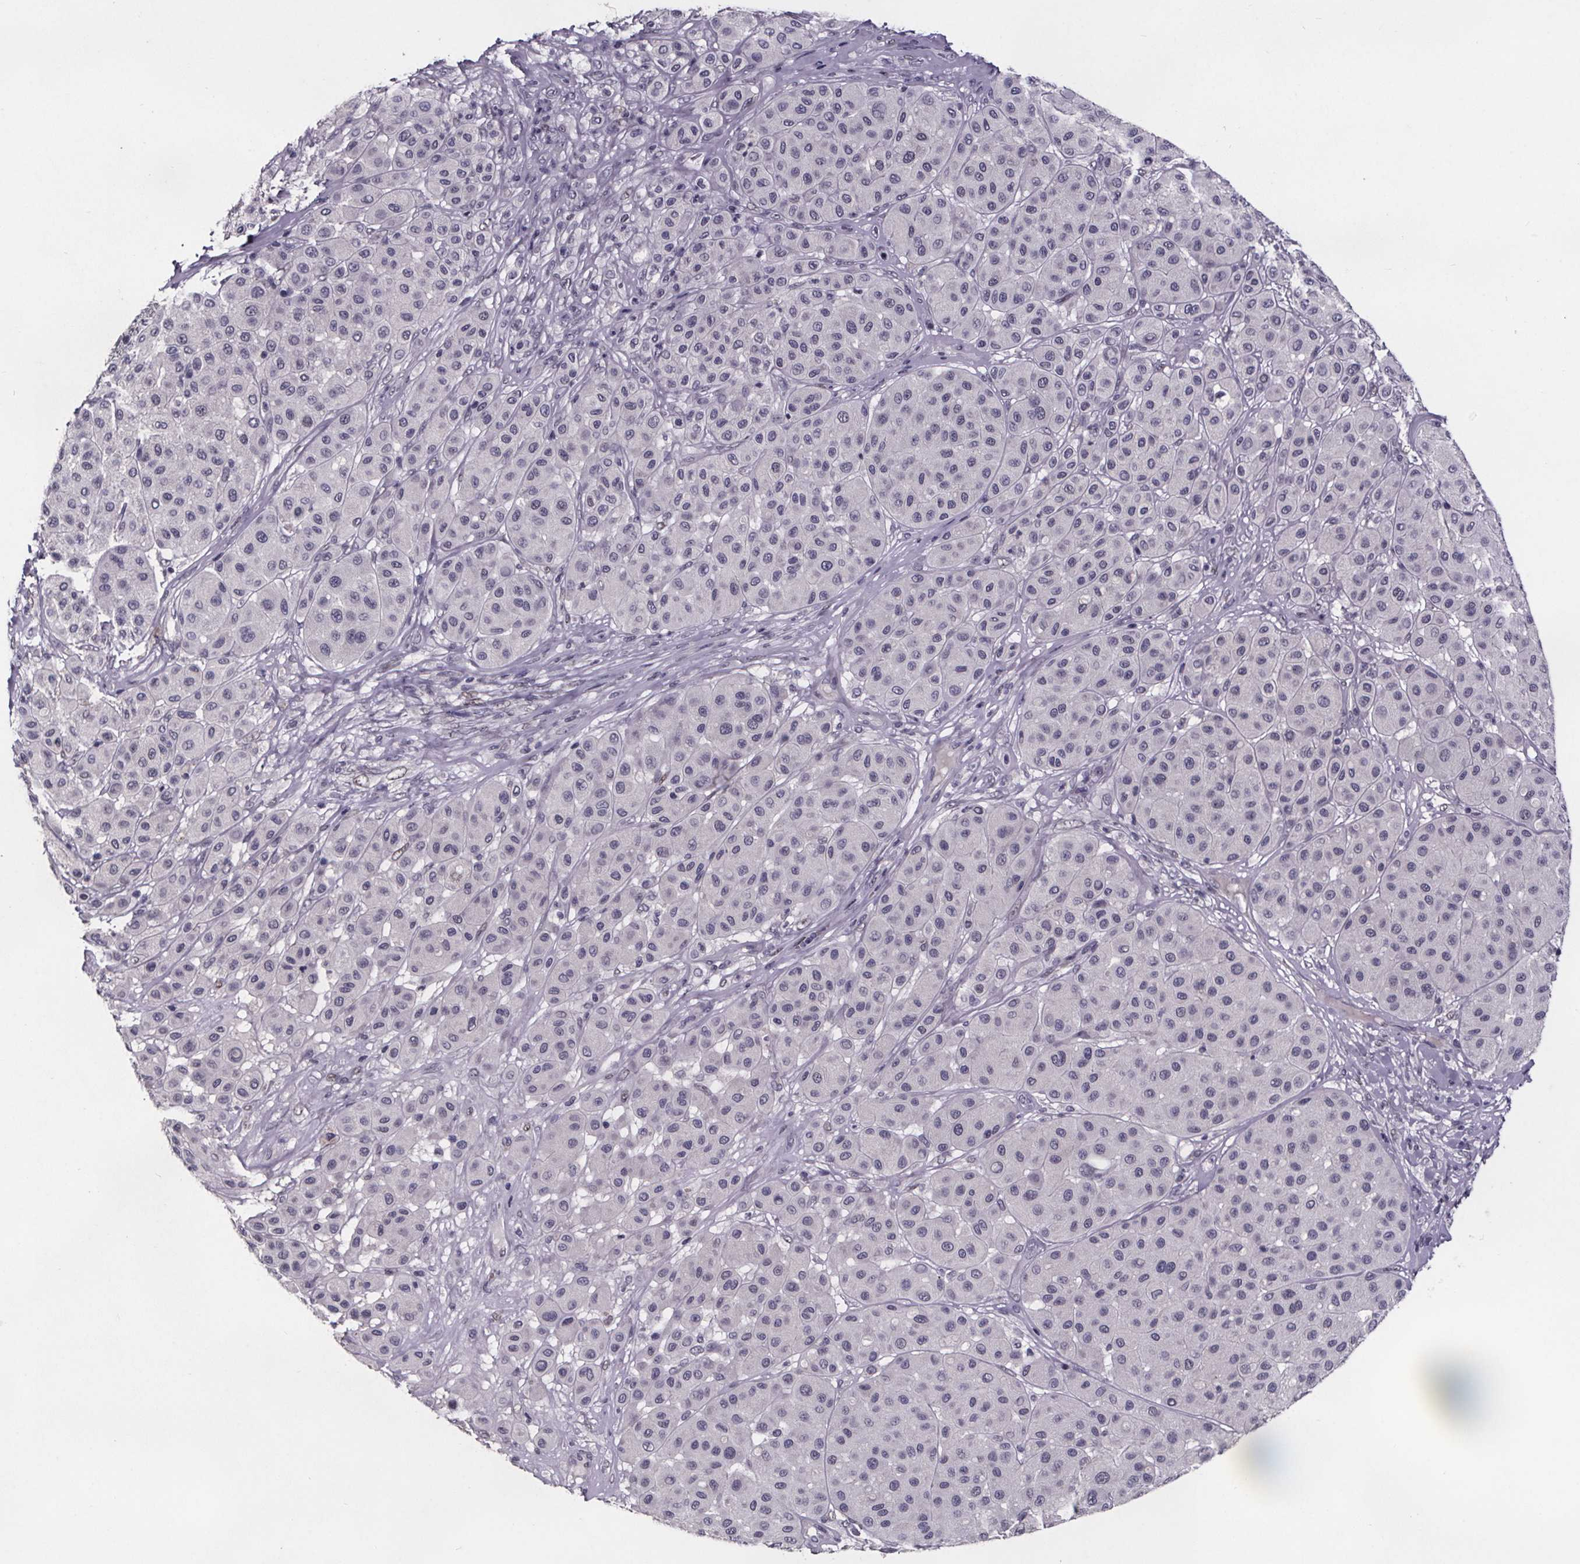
{"staining": {"intensity": "negative", "quantity": "none", "location": "none"}, "tissue": "melanoma", "cell_type": "Tumor cells", "image_type": "cancer", "snomed": [{"axis": "morphology", "description": "Malignant melanoma, Metastatic site"}, {"axis": "topography", "description": "Smooth muscle"}], "caption": "Tumor cells show no significant positivity in malignant melanoma (metastatic site).", "gene": "AR", "patient": {"sex": "male", "age": 41}}